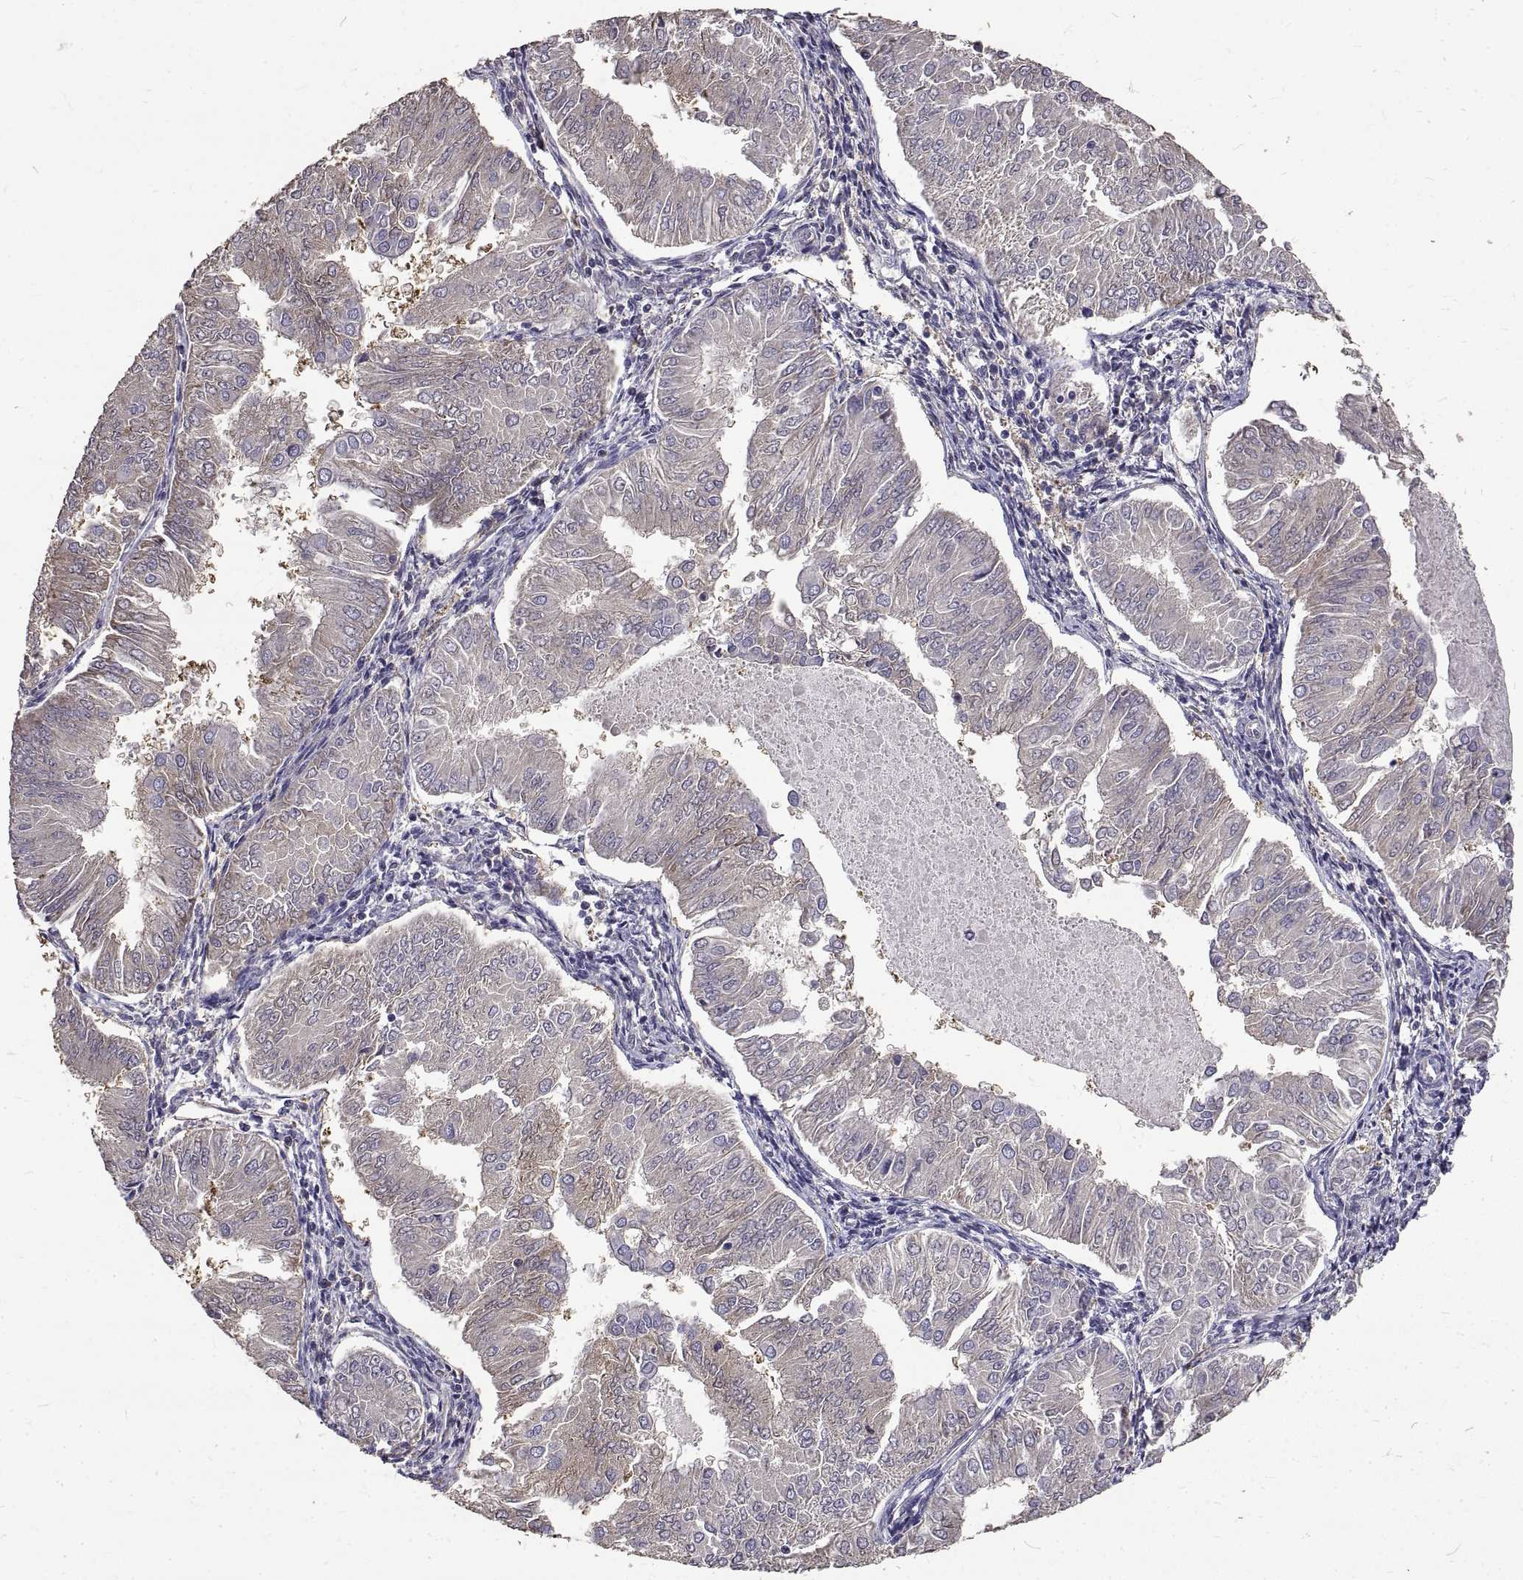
{"staining": {"intensity": "negative", "quantity": "none", "location": "none"}, "tissue": "endometrial cancer", "cell_type": "Tumor cells", "image_type": "cancer", "snomed": [{"axis": "morphology", "description": "Adenocarcinoma, NOS"}, {"axis": "topography", "description": "Endometrium"}], "caption": "The micrograph displays no significant positivity in tumor cells of endometrial cancer (adenocarcinoma).", "gene": "PEA15", "patient": {"sex": "female", "age": 53}}